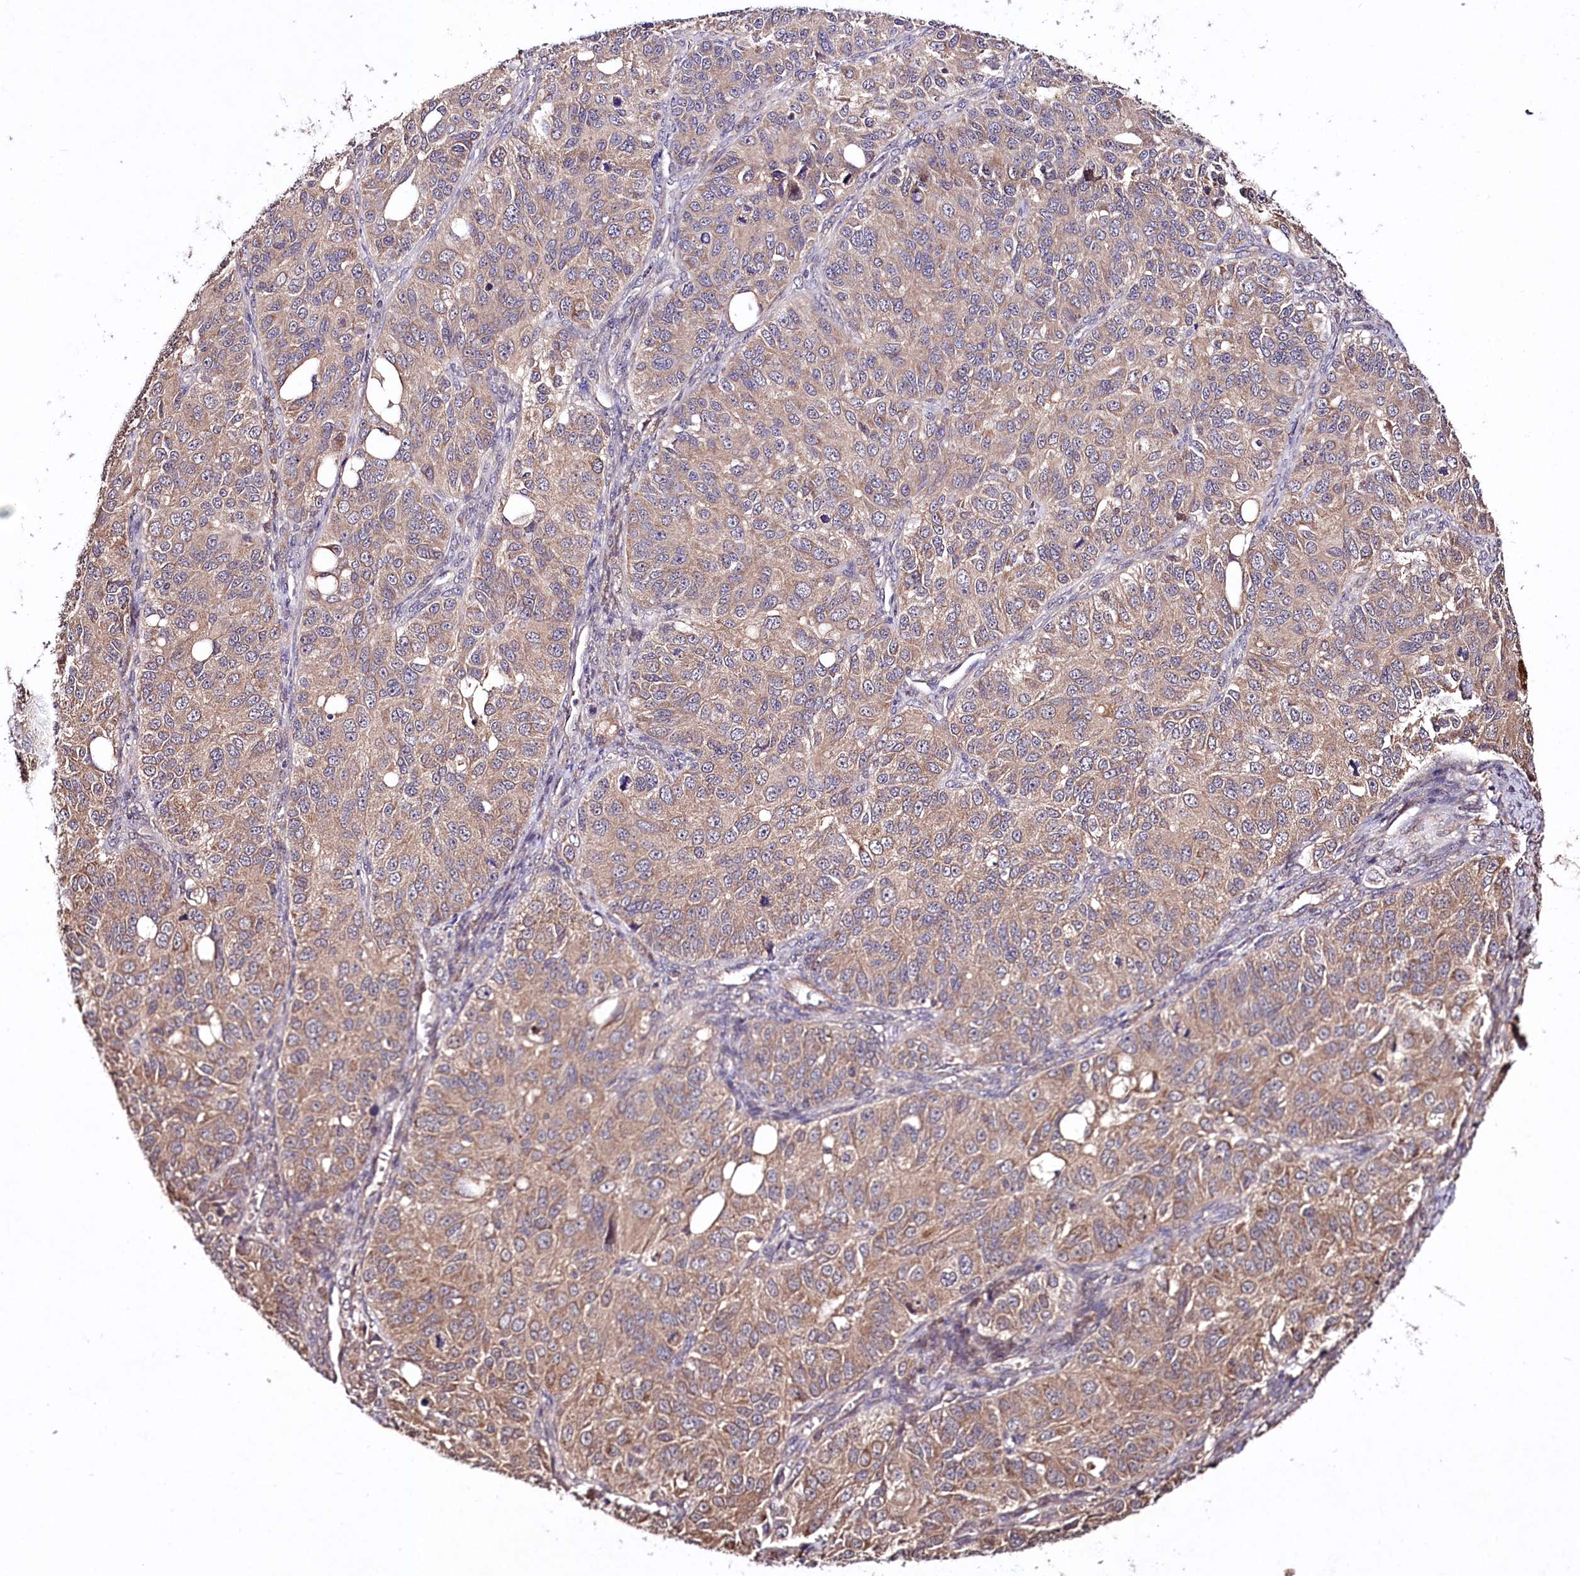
{"staining": {"intensity": "moderate", "quantity": ">75%", "location": "cytoplasmic/membranous"}, "tissue": "ovarian cancer", "cell_type": "Tumor cells", "image_type": "cancer", "snomed": [{"axis": "morphology", "description": "Carcinoma, endometroid"}, {"axis": "topography", "description": "Ovary"}], "caption": "High-power microscopy captured an immunohistochemistry (IHC) micrograph of ovarian endometroid carcinoma, revealing moderate cytoplasmic/membranous expression in about >75% of tumor cells. Ihc stains the protein of interest in brown and the nuclei are stained blue.", "gene": "TNPO3", "patient": {"sex": "female", "age": 51}}